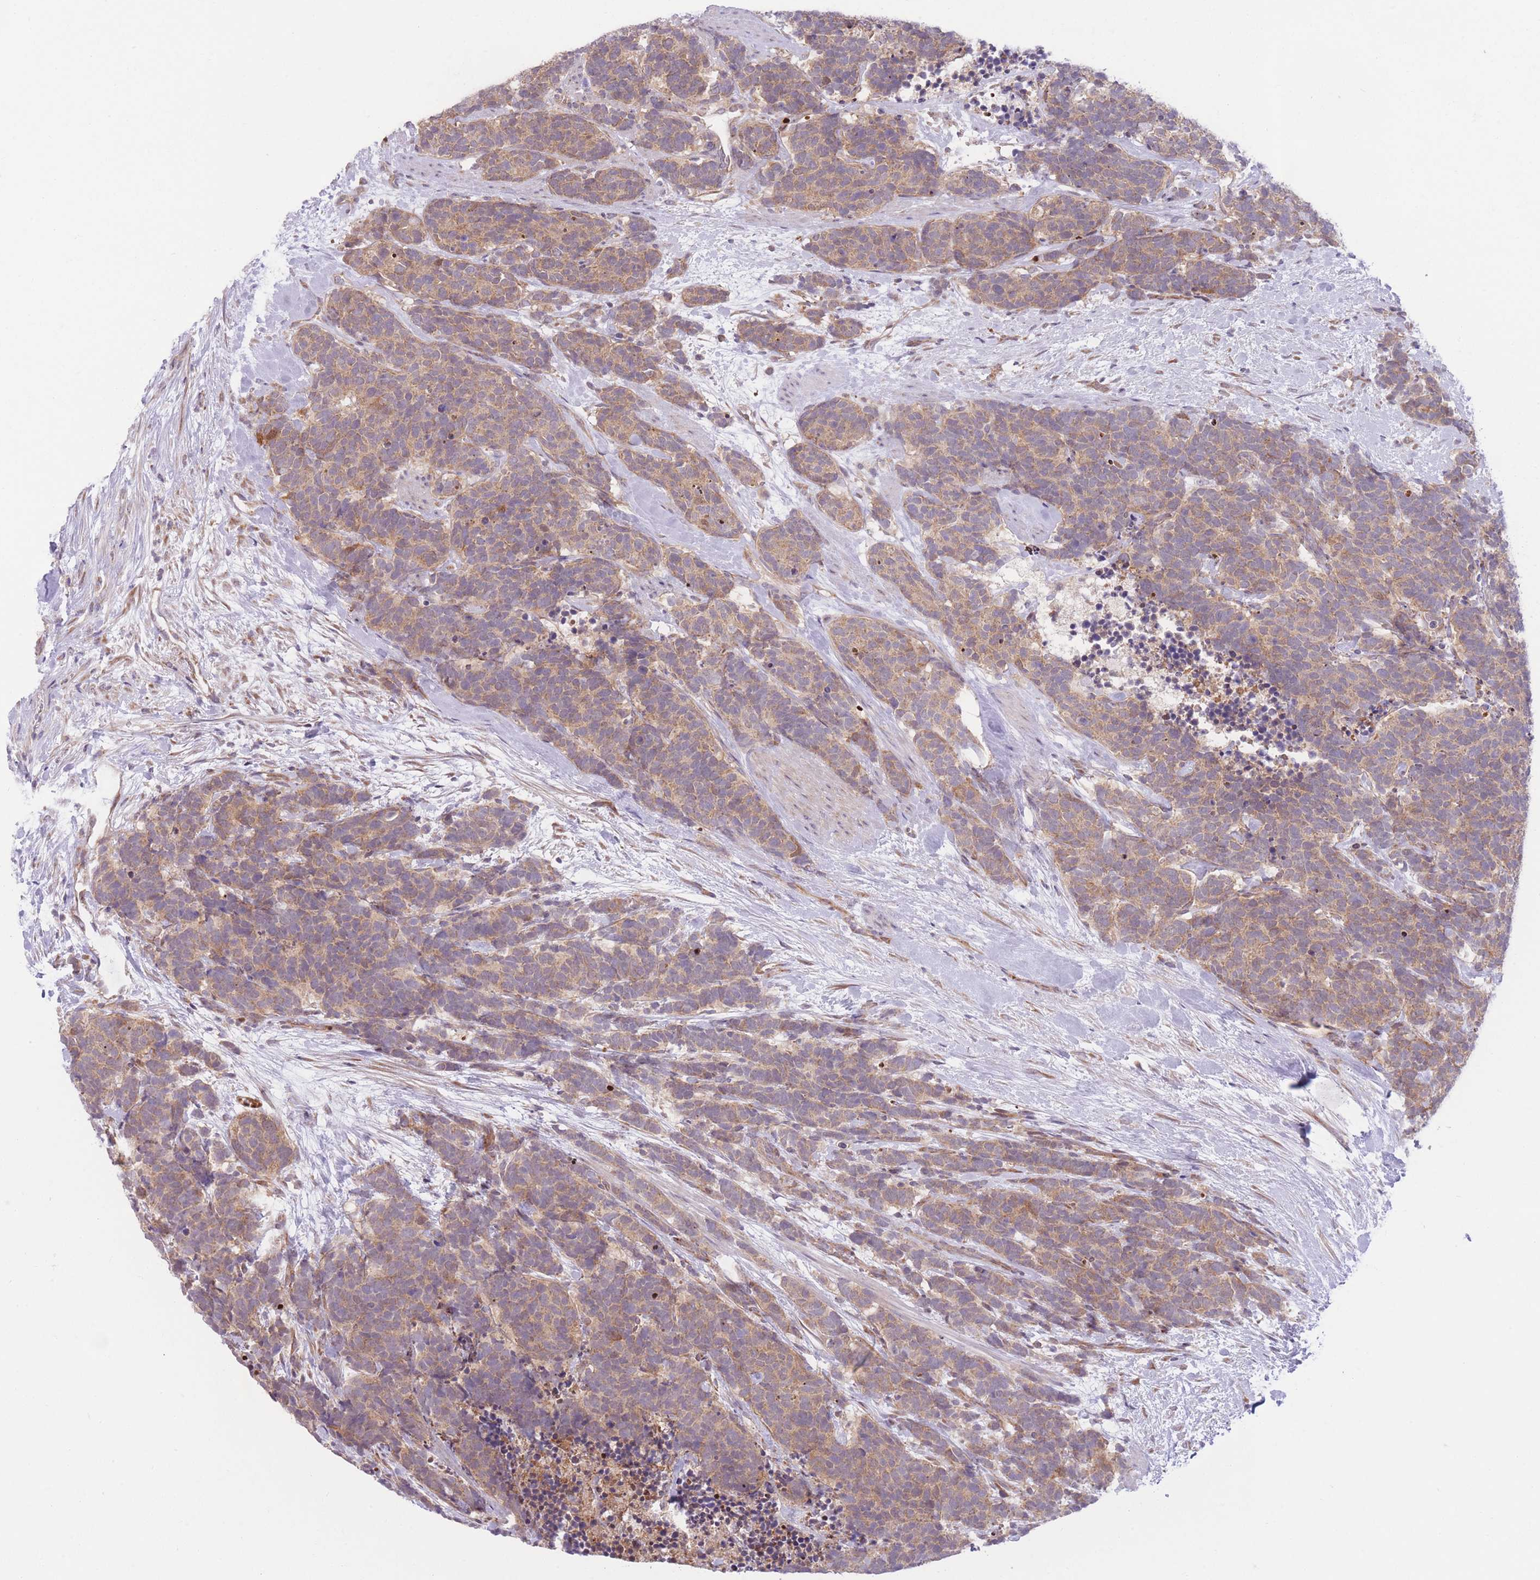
{"staining": {"intensity": "moderate", "quantity": ">75%", "location": "cytoplasmic/membranous"}, "tissue": "carcinoid", "cell_type": "Tumor cells", "image_type": "cancer", "snomed": [{"axis": "morphology", "description": "Carcinoma, NOS"}, {"axis": "morphology", "description": "Carcinoid, malignant, NOS"}, {"axis": "topography", "description": "Prostate"}], "caption": "Carcinoid stained with immunohistochemistry (IHC) reveals moderate cytoplasmic/membranous expression in approximately >75% of tumor cells. The protein is stained brown, and the nuclei are stained in blue (DAB IHC with brightfield microscopy, high magnification).", "gene": "BOLA2B", "patient": {"sex": "male", "age": 57}}